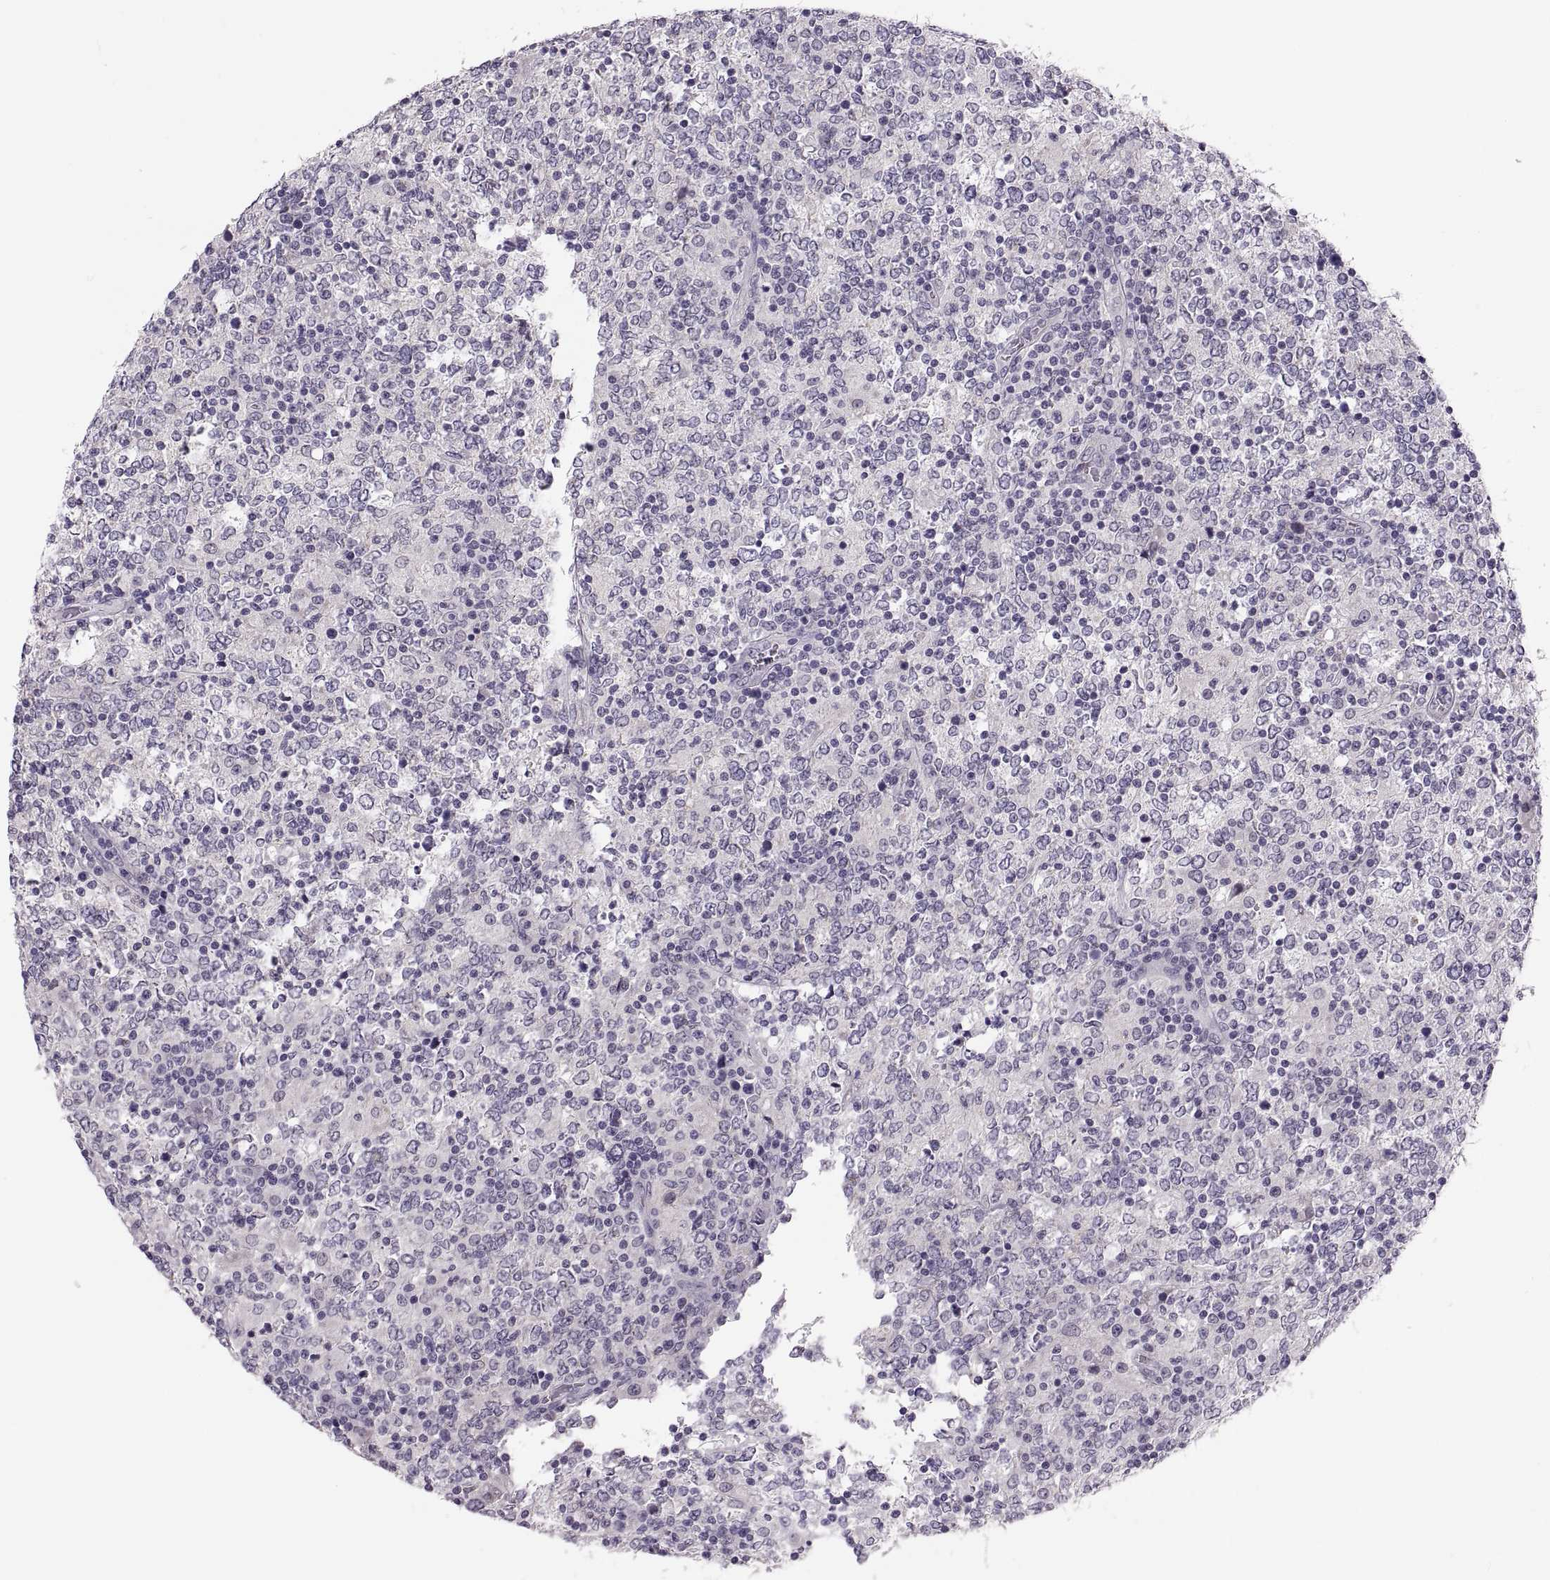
{"staining": {"intensity": "negative", "quantity": "none", "location": "none"}, "tissue": "lymphoma", "cell_type": "Tumor cells", "image_type": "cancer", "snomed": [{"axis": "morphology", "description": "Malignant lymphoma, non-Hodgkin's type, High grade"}, {"axis": "topography", "description": "Lymph node"}], "caption": "Tumor cells are negative for brown protein staining in lymphoma.", "gene": "ADH6", "patient": {"sex": "female", "age": 84}}